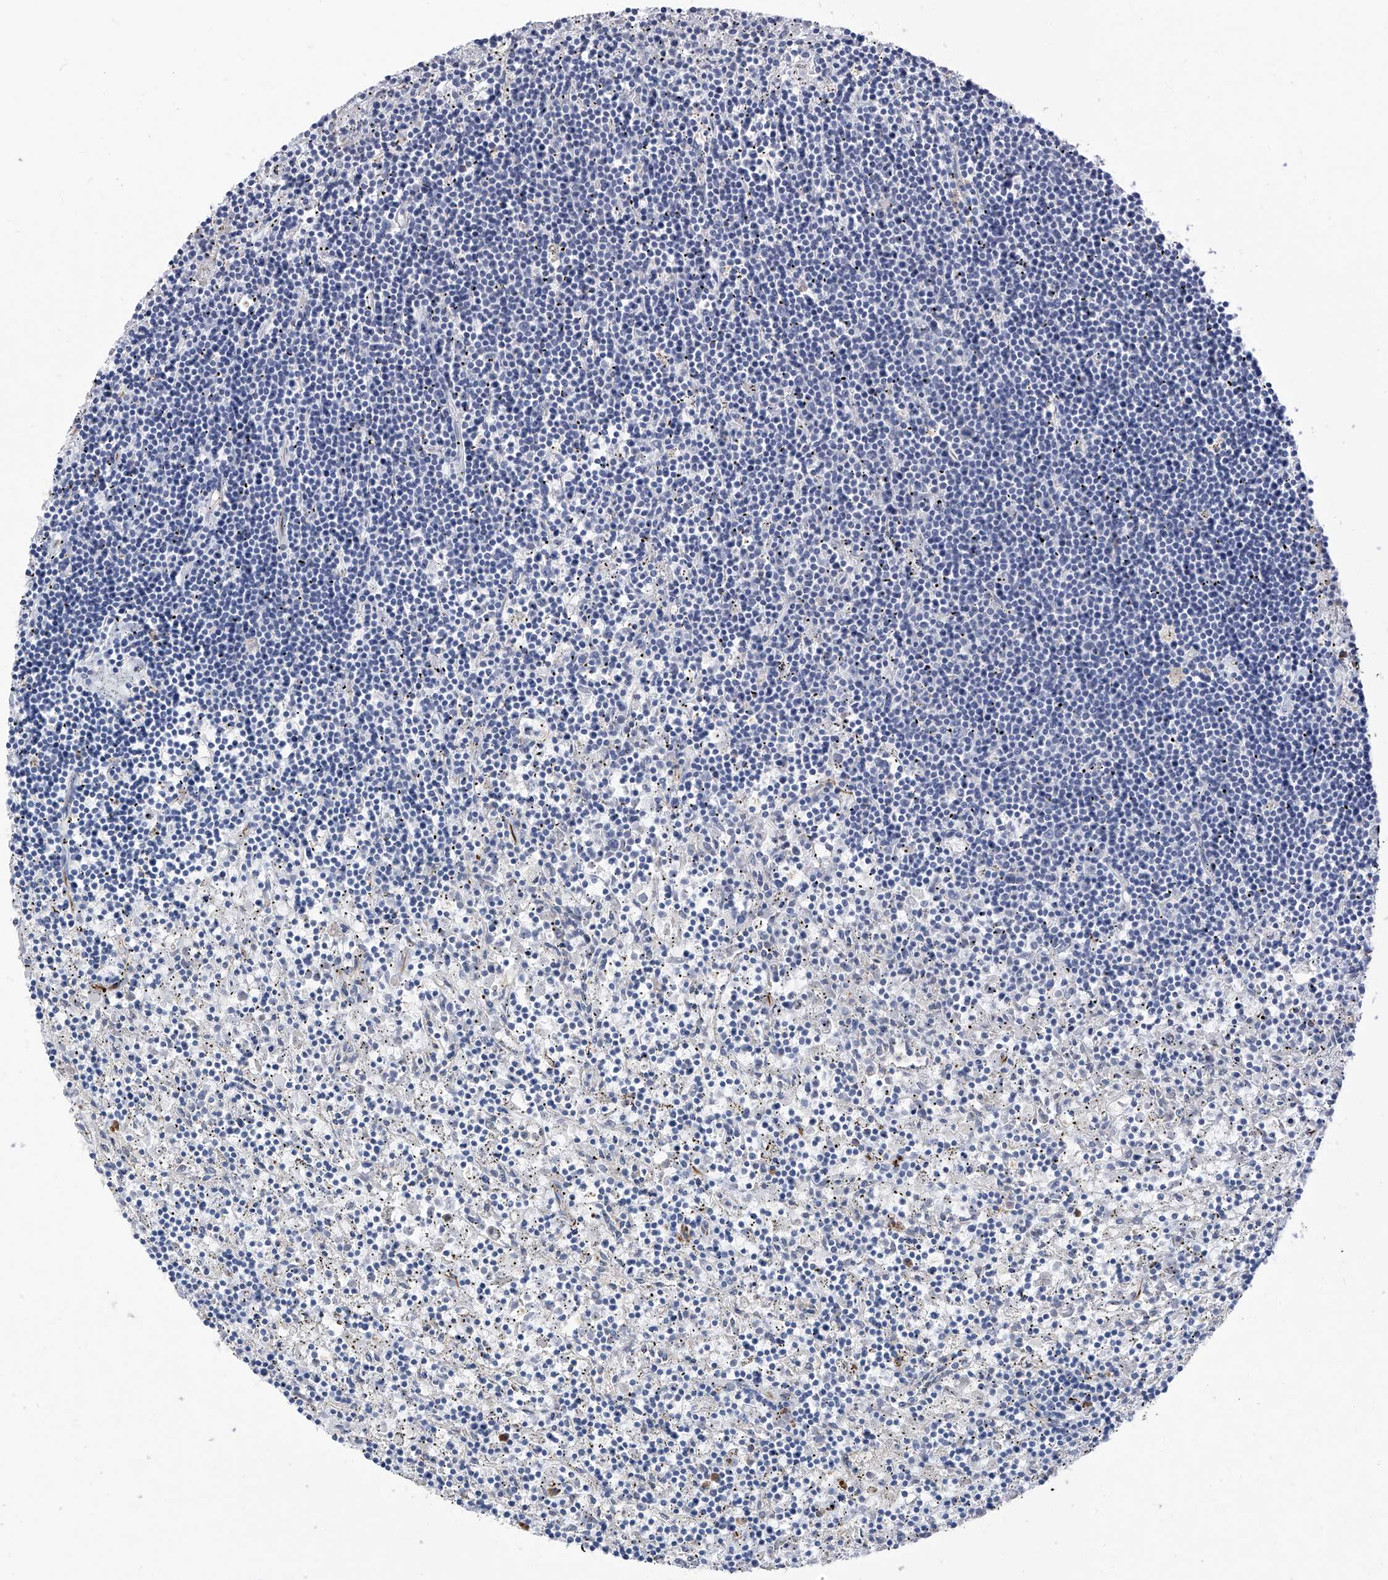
{"staining": {"intensity": "negative", "quantity": "none", "location": "none"}, "tissue": "lymphoma", "cell_type": "Tumor cells", "image_type": "cancer", "snomed": [{"axis": "morphology", "description": "Malignant lymphoma, non-Hodgkin's type, Low grade"}, {"axis": "topography", "description": "Spleen"}], "caption": "Immunohistochemistry (IHC) micrograph of human lymphoma stained for a protein (brown), which demonstrates no staining in tumor cells.", "gene": "SLCO4A1", "patient": {"sex": "male", "age": 76}}